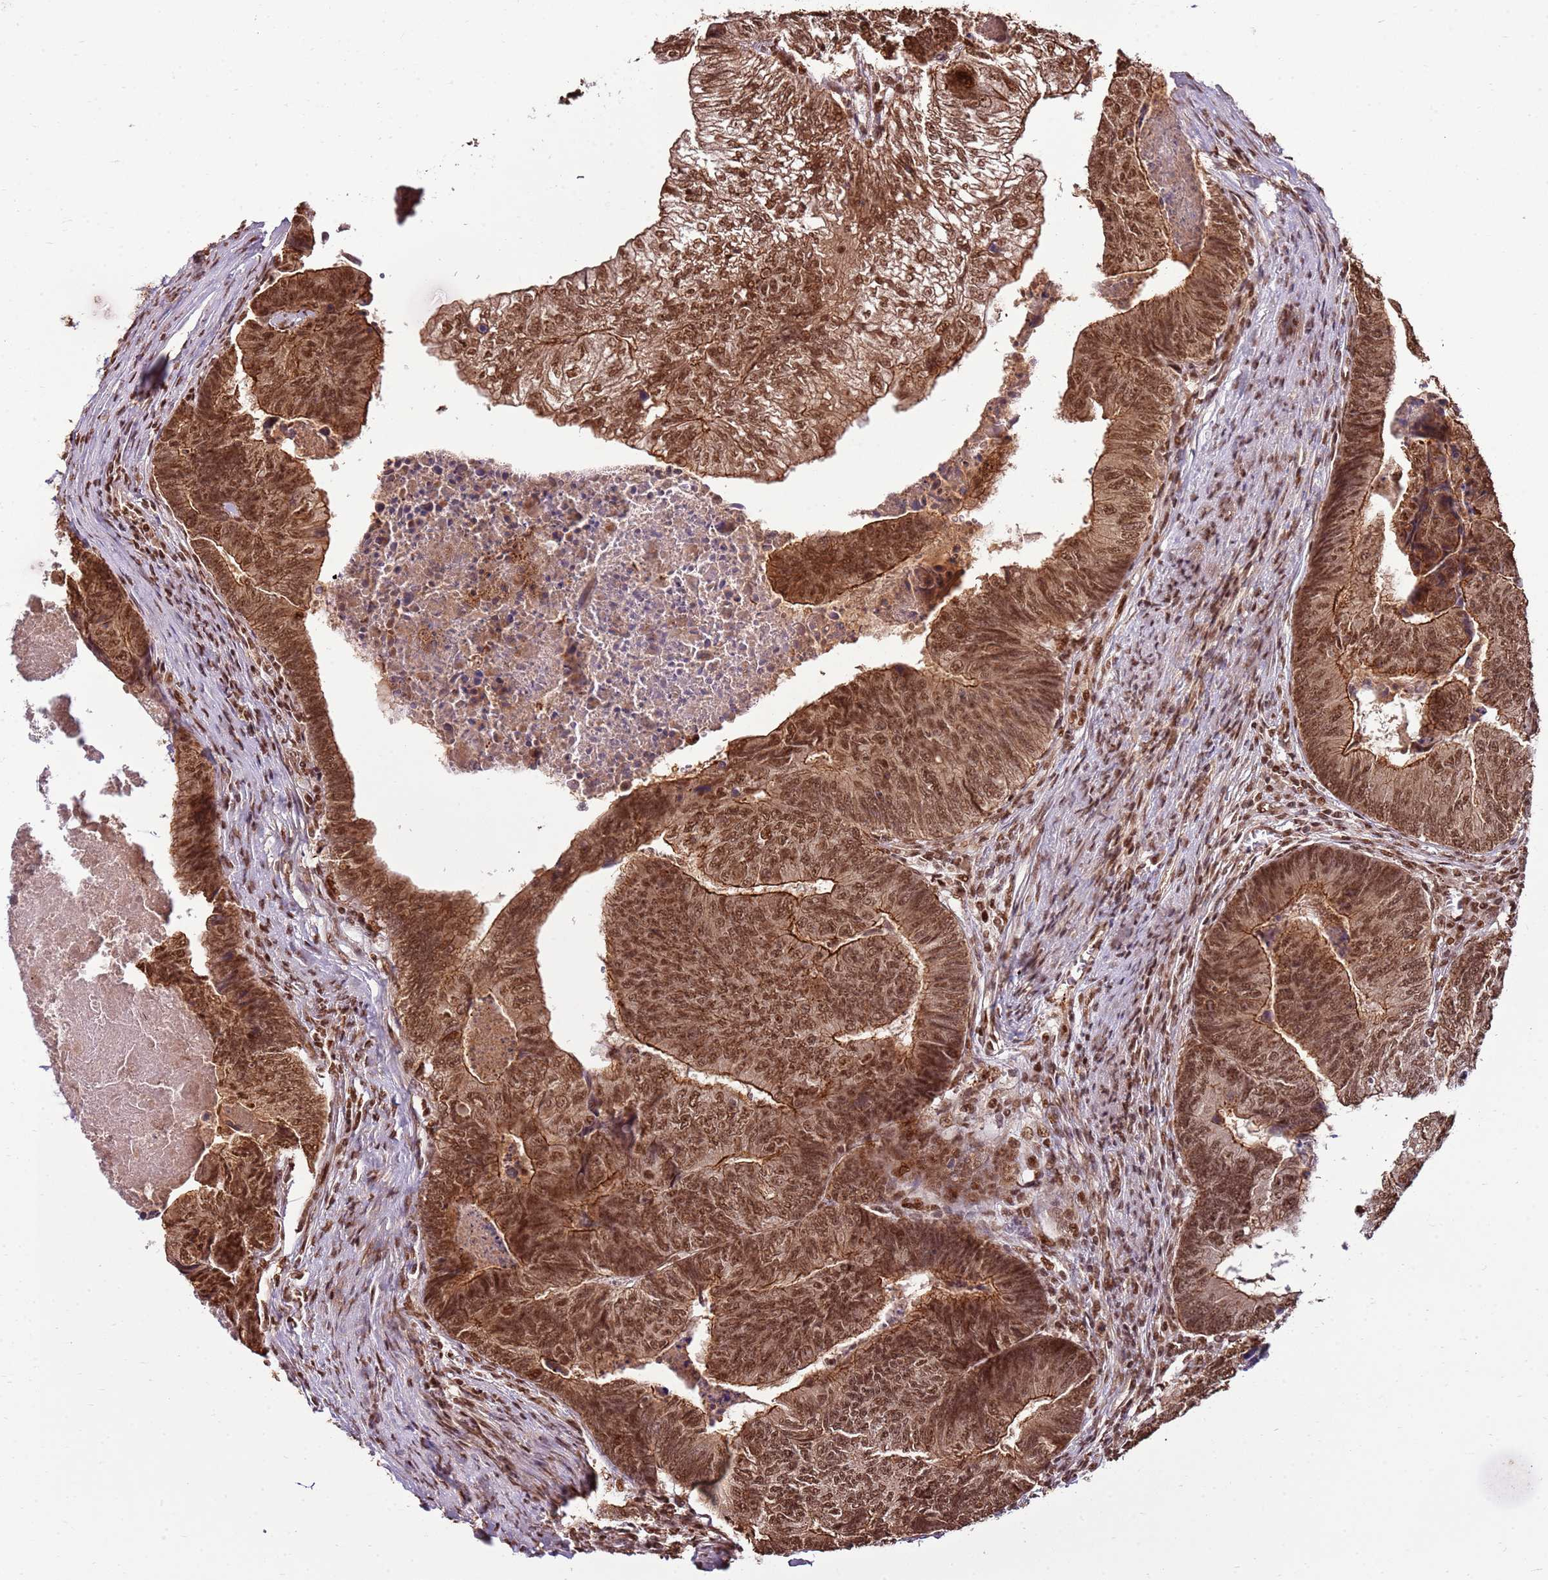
{"staining": {"intensity": "moderate", "quantity": ">75%", "location": "cytoplasmic/membranous,nuclear"}, "tissue": "colorectal cancer", "cell_type": "Tumor cells", "image_type": "cancer", "snomed": [{"axis": "morphology", "description": "Adenocarcinoma, NOS"}, {"axis": "topography", "description": "Colon"}], "caption": "Immunohistochemical staining of human colorectal cancer (adenocarcinoma) exhibits medium levels of moderate cytoplasmic/membranous and nuclear positivity in about >75% of tumor cells.", "gene": "ZBTB12", "patient": {"sex": "female", "age": 67}}